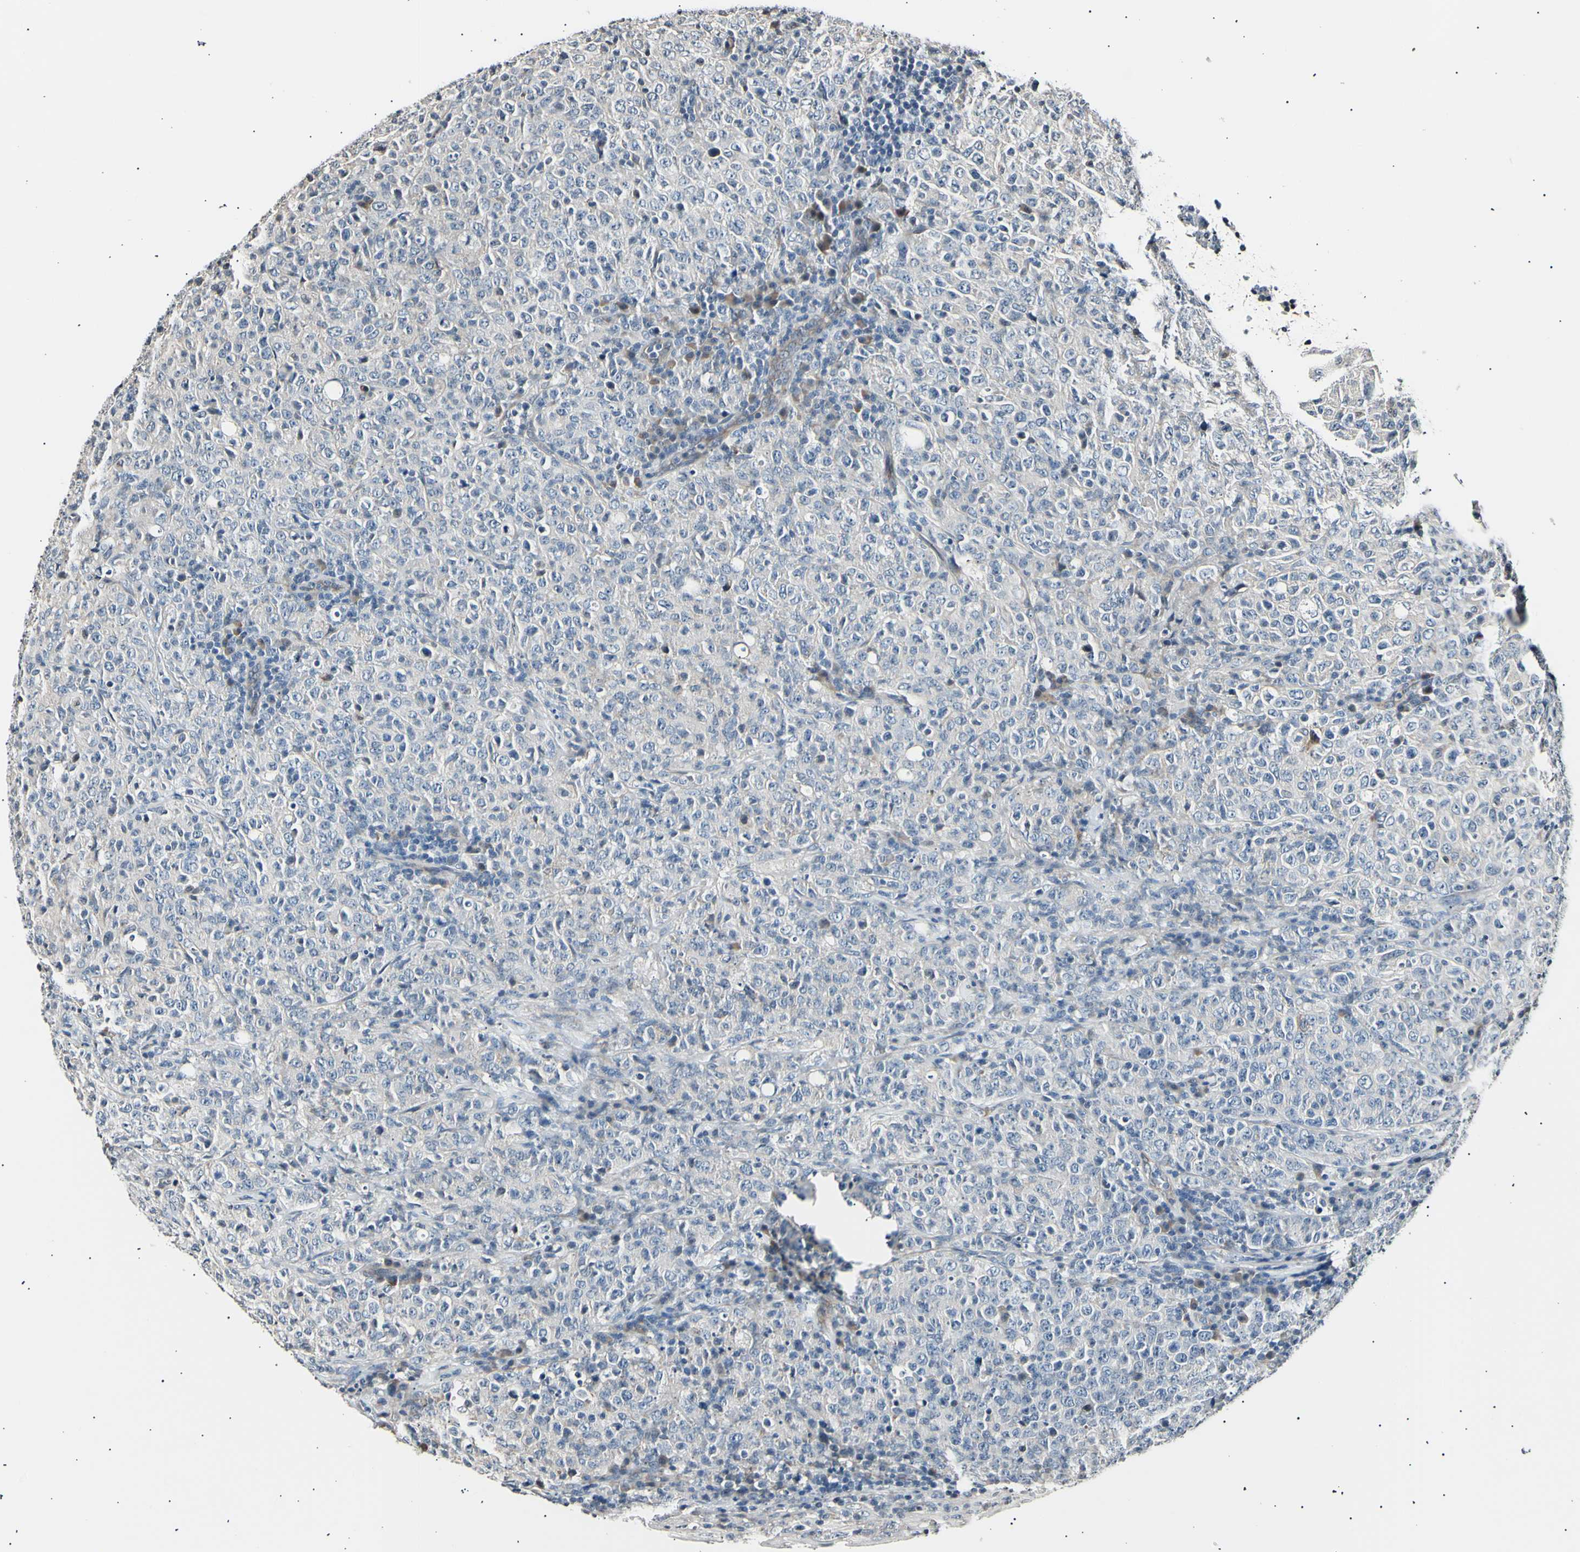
{"staining": {"intensity": "negative", "quantity": "none", "location": "none"}, "tissue": "lymphoma", "cell_type": "Tumor cells", "image_type": "cancer", "snomed": [{"axis": "morphology", "description": "Malignant lymphoma, non-Hodgkin's type, High grade"}, {"axis": "topography", "description": "Tonsil"}], "caption": "High magnification brightfield microscopy of high-grade malignant lymphoma, non-Hodgkin's type stained with DAB (brown) and counterstained with hematoxylin (blue): tumor cells show no significant staining.", "gene": "AK1", "patient": {"sex": "female", "age": 36}}